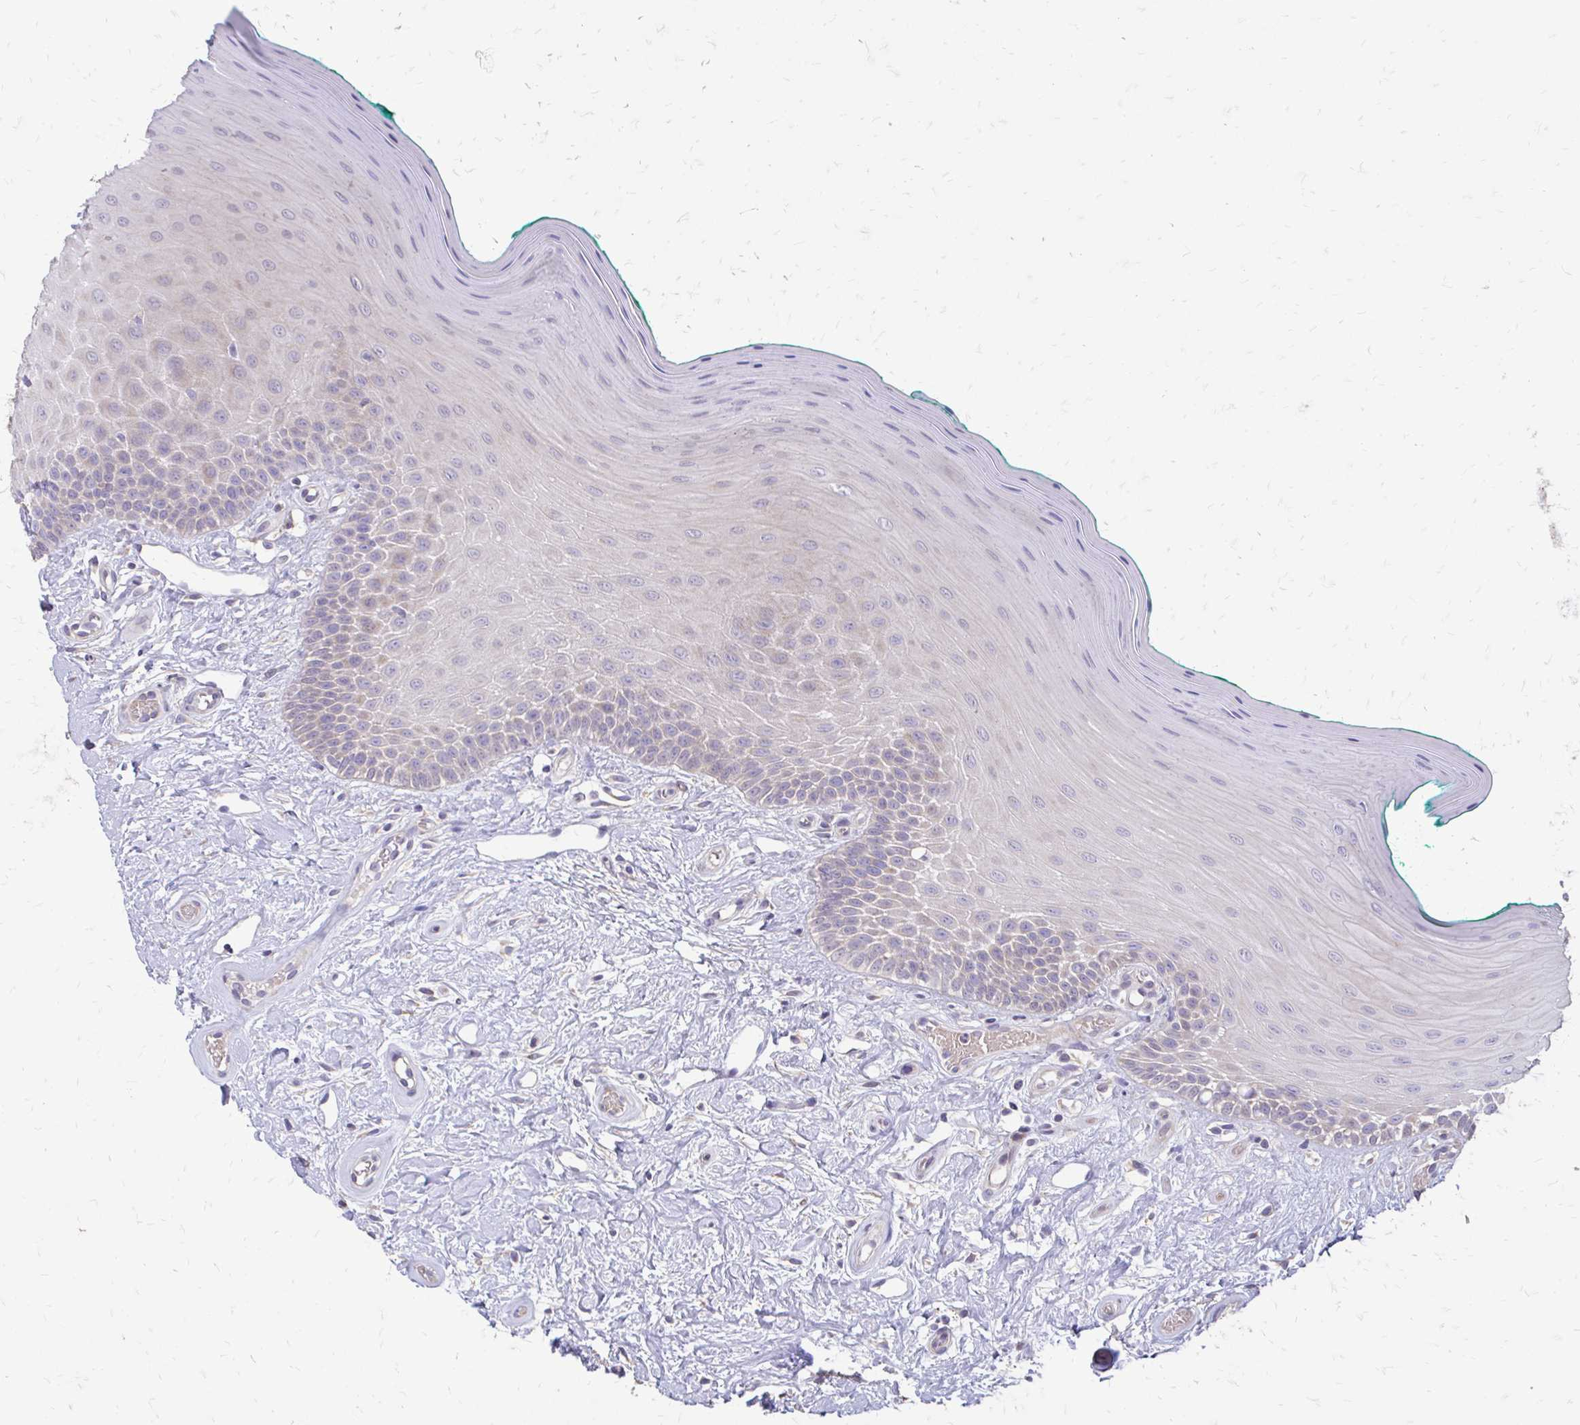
{"staining": {"intensity": "weak", "quantity": "<25%", "location": "cytoplasmic/membranous"}, "tissue": "oral mucosa", "cell_type": "Squamous epithelial cells", "image_type": "normal", "snomed": [{"axis": "morphology", "description": "Normal tissue, NOS"}, {"axis": "topography", "description": "Oral tissue"}], "caption": "Oral mucosa stained for a protein using immunohistochemistry exhibits no staining squamous epithelial cells.", "gene": "MYORG", "patient": {"sex": "female", "age": 40}}